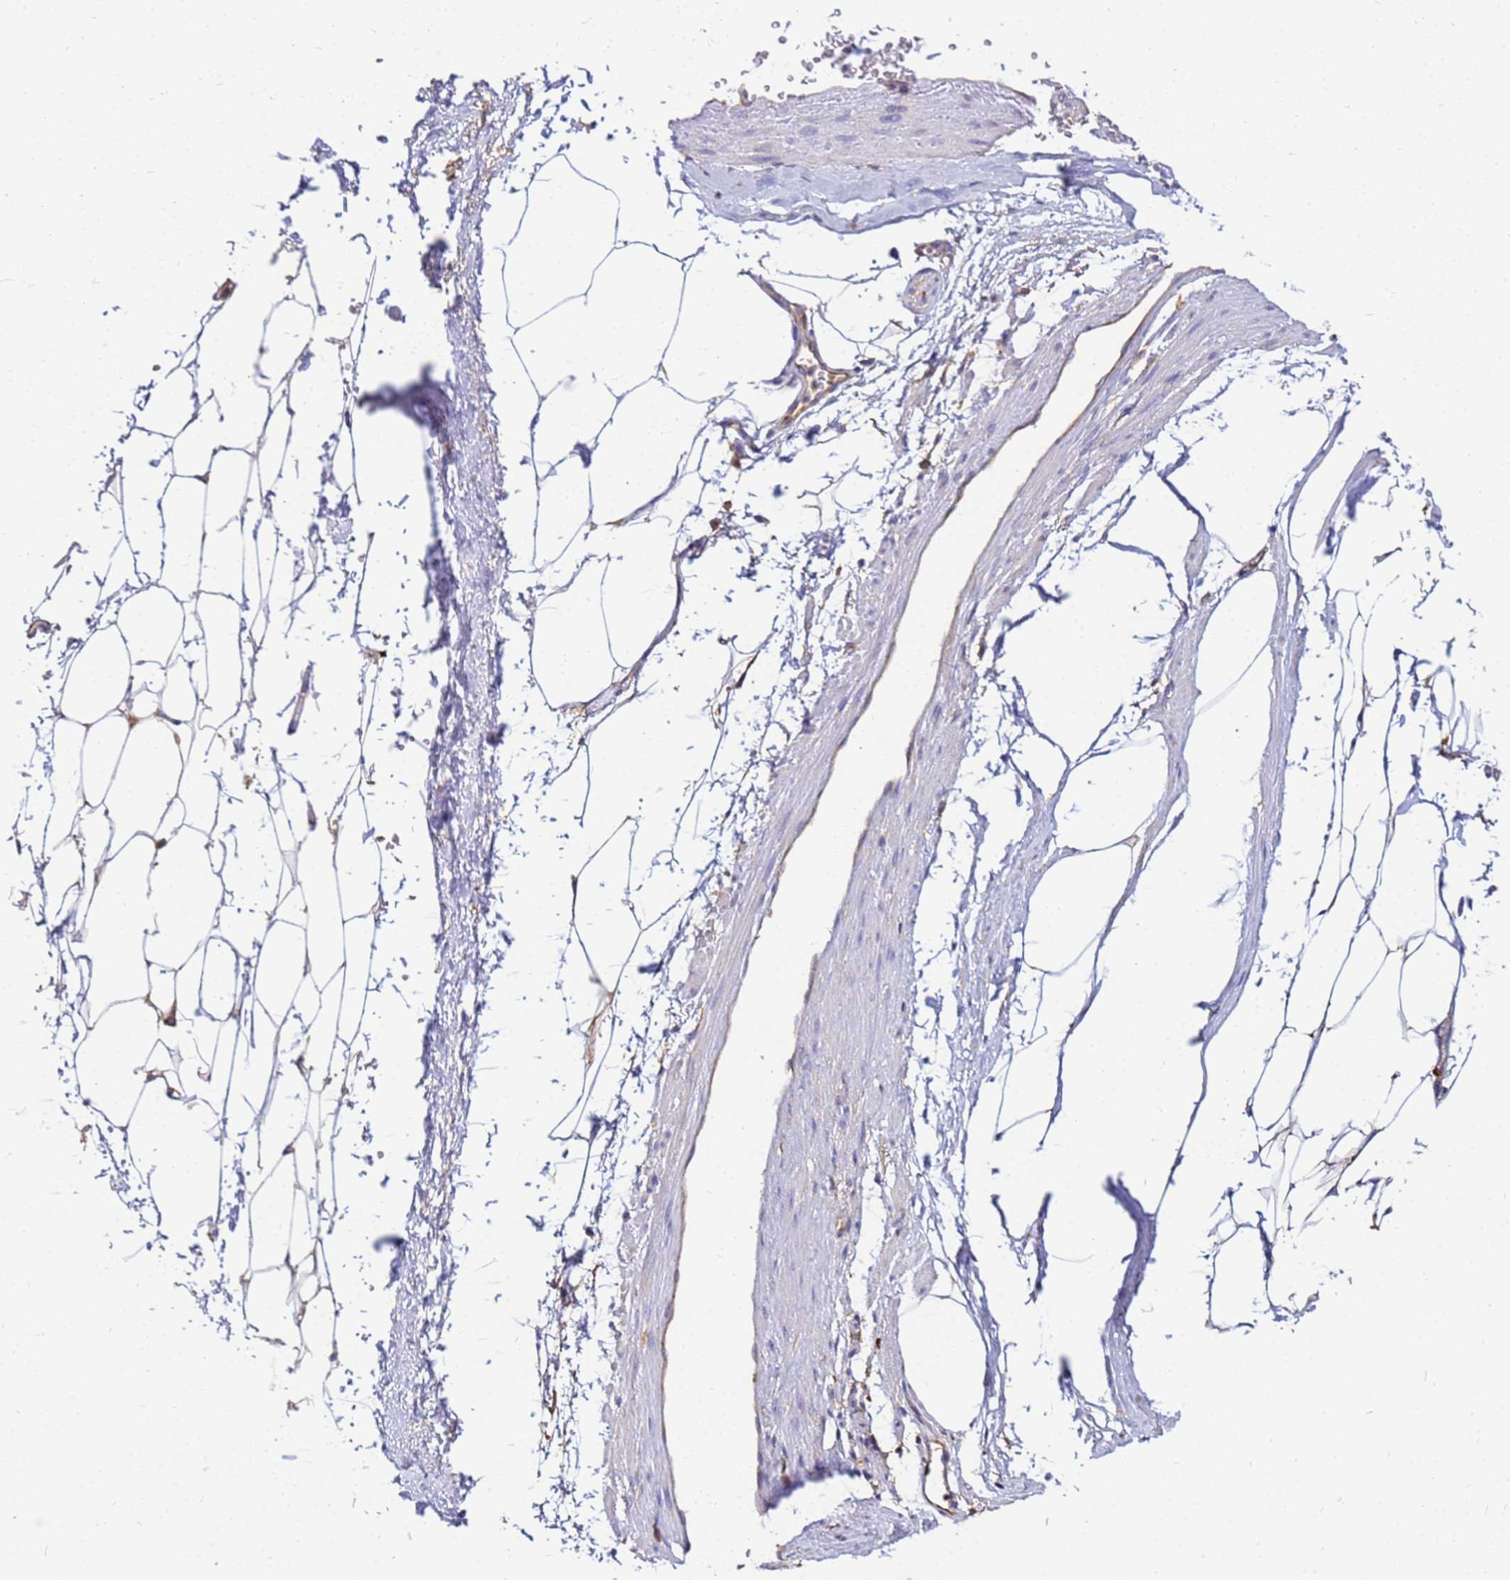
{"staining": {"intensity": "negative", "quantity": "none", "location": "none"}, "tissue": "adipose tissue", "cell_type": "Adipocytes", "image_type": "normal", "snomed": [{"axis": "morphology", "description": "Normal tissue, NOS"}, {"axis": "morphology", "description": "Adenocarcinoma, Low grade"}, {"axis": "topography", "description": "Prostate"}, {"axis": "topography", "description": "Peripheral nerve tissue"}], "caption": "A high-resolution image shows immunohistochemistry (IHC) staining of unremarkable adipose tissue, which demonstrates no significant expression in adipocytes.", "gene": "NARS1", "patient": {"sex": "male", "age": 63}}